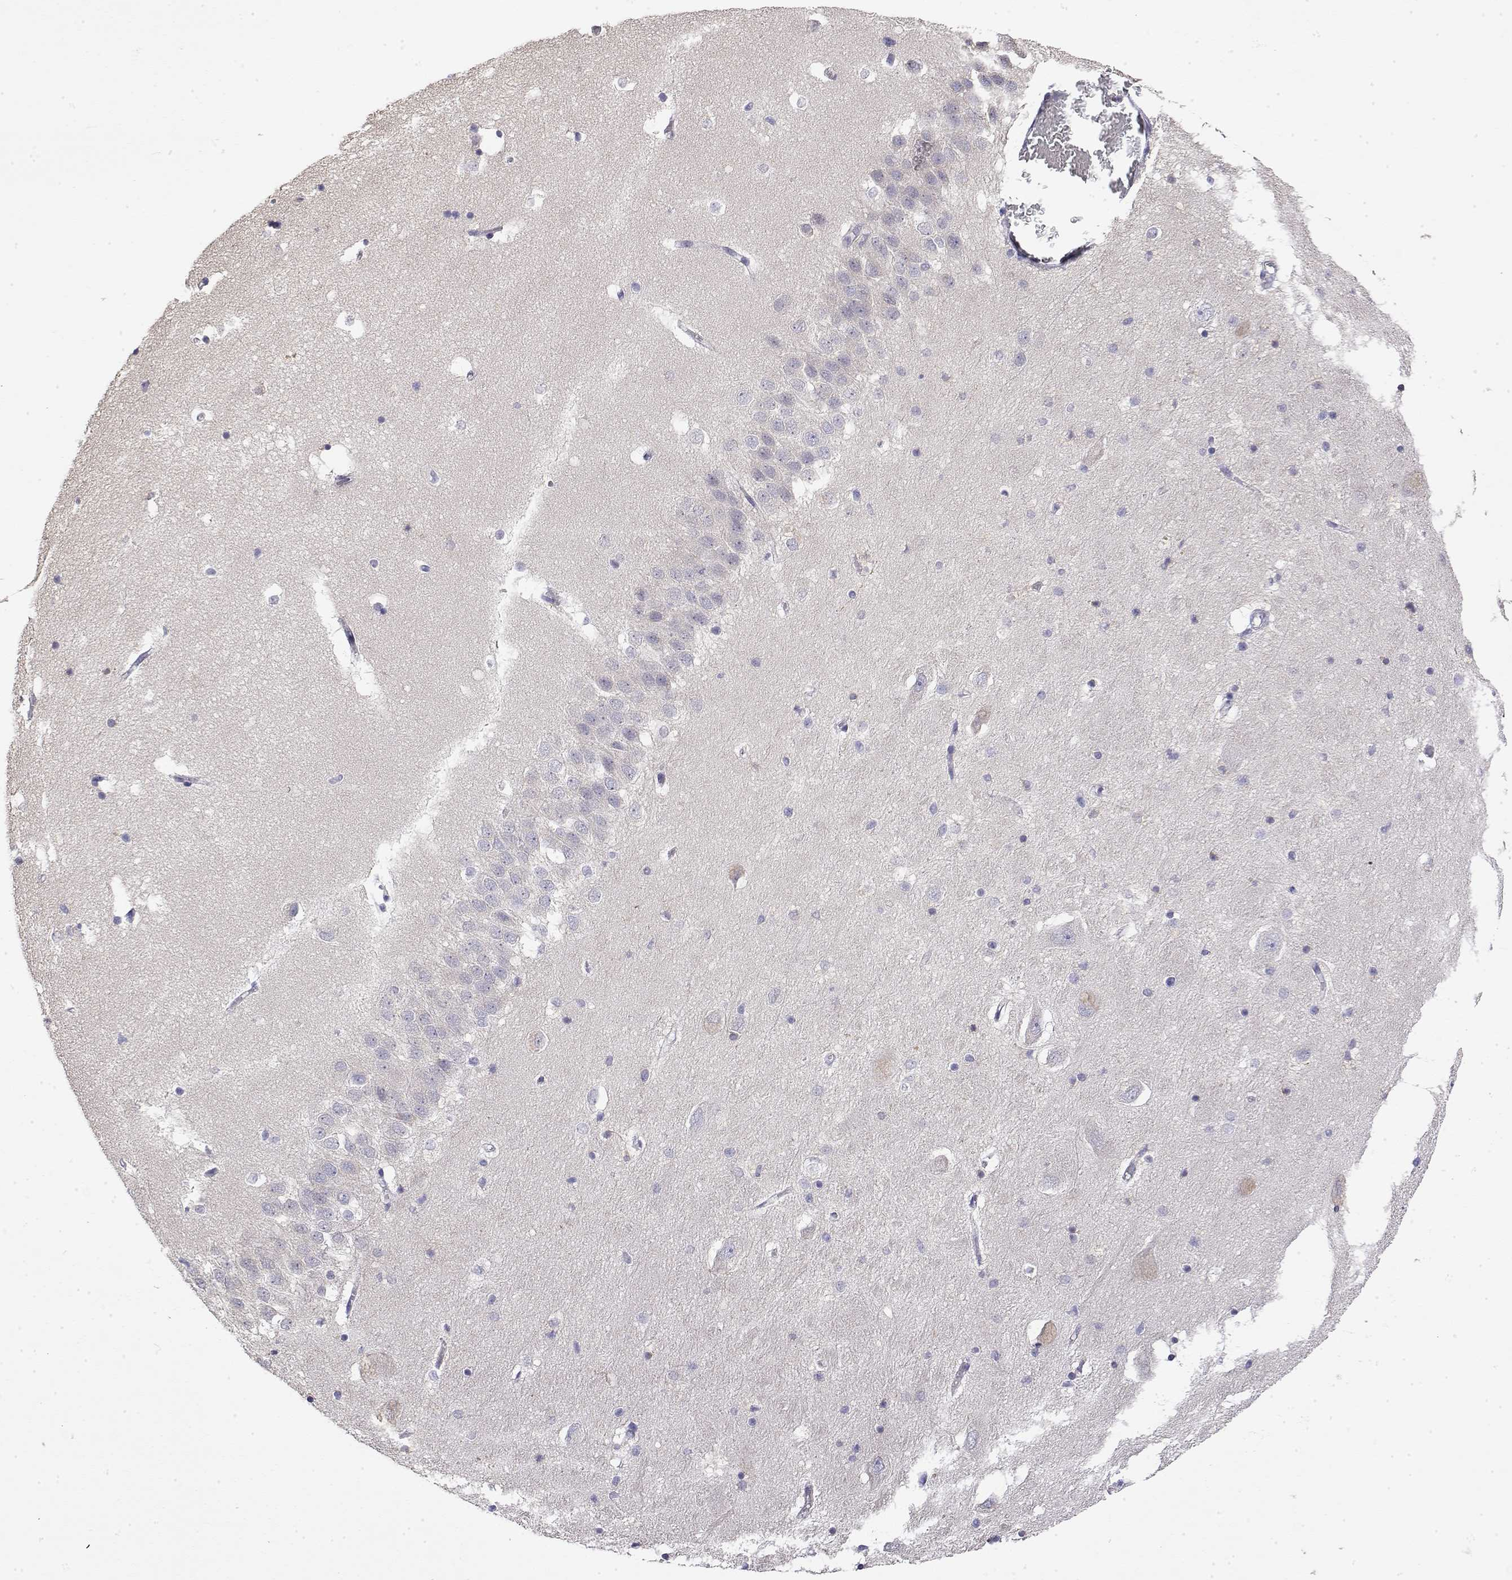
{"staining": {"intensity": "negative", "quantity": "none", "location": "none"}, "tissue": "hippocampus", "cell_type": "Glial cells", "image_type": "normal", "snomed": [{"axis": "morphology", "description": "Normal tissue, NOS"}, {"axis": "topography", "description": "Hippocampus"}], "caption": "Micrograph shows no significant protein staining in glial cells of normal hippocampus. (Stains: DAB immunohistochemistry (IHC) with hematoxylin counter stain, Microscopy: brightfield microscopy at high magnification).", "gene": "LY6D", "patient": {"sex": "male", "age": 58}}